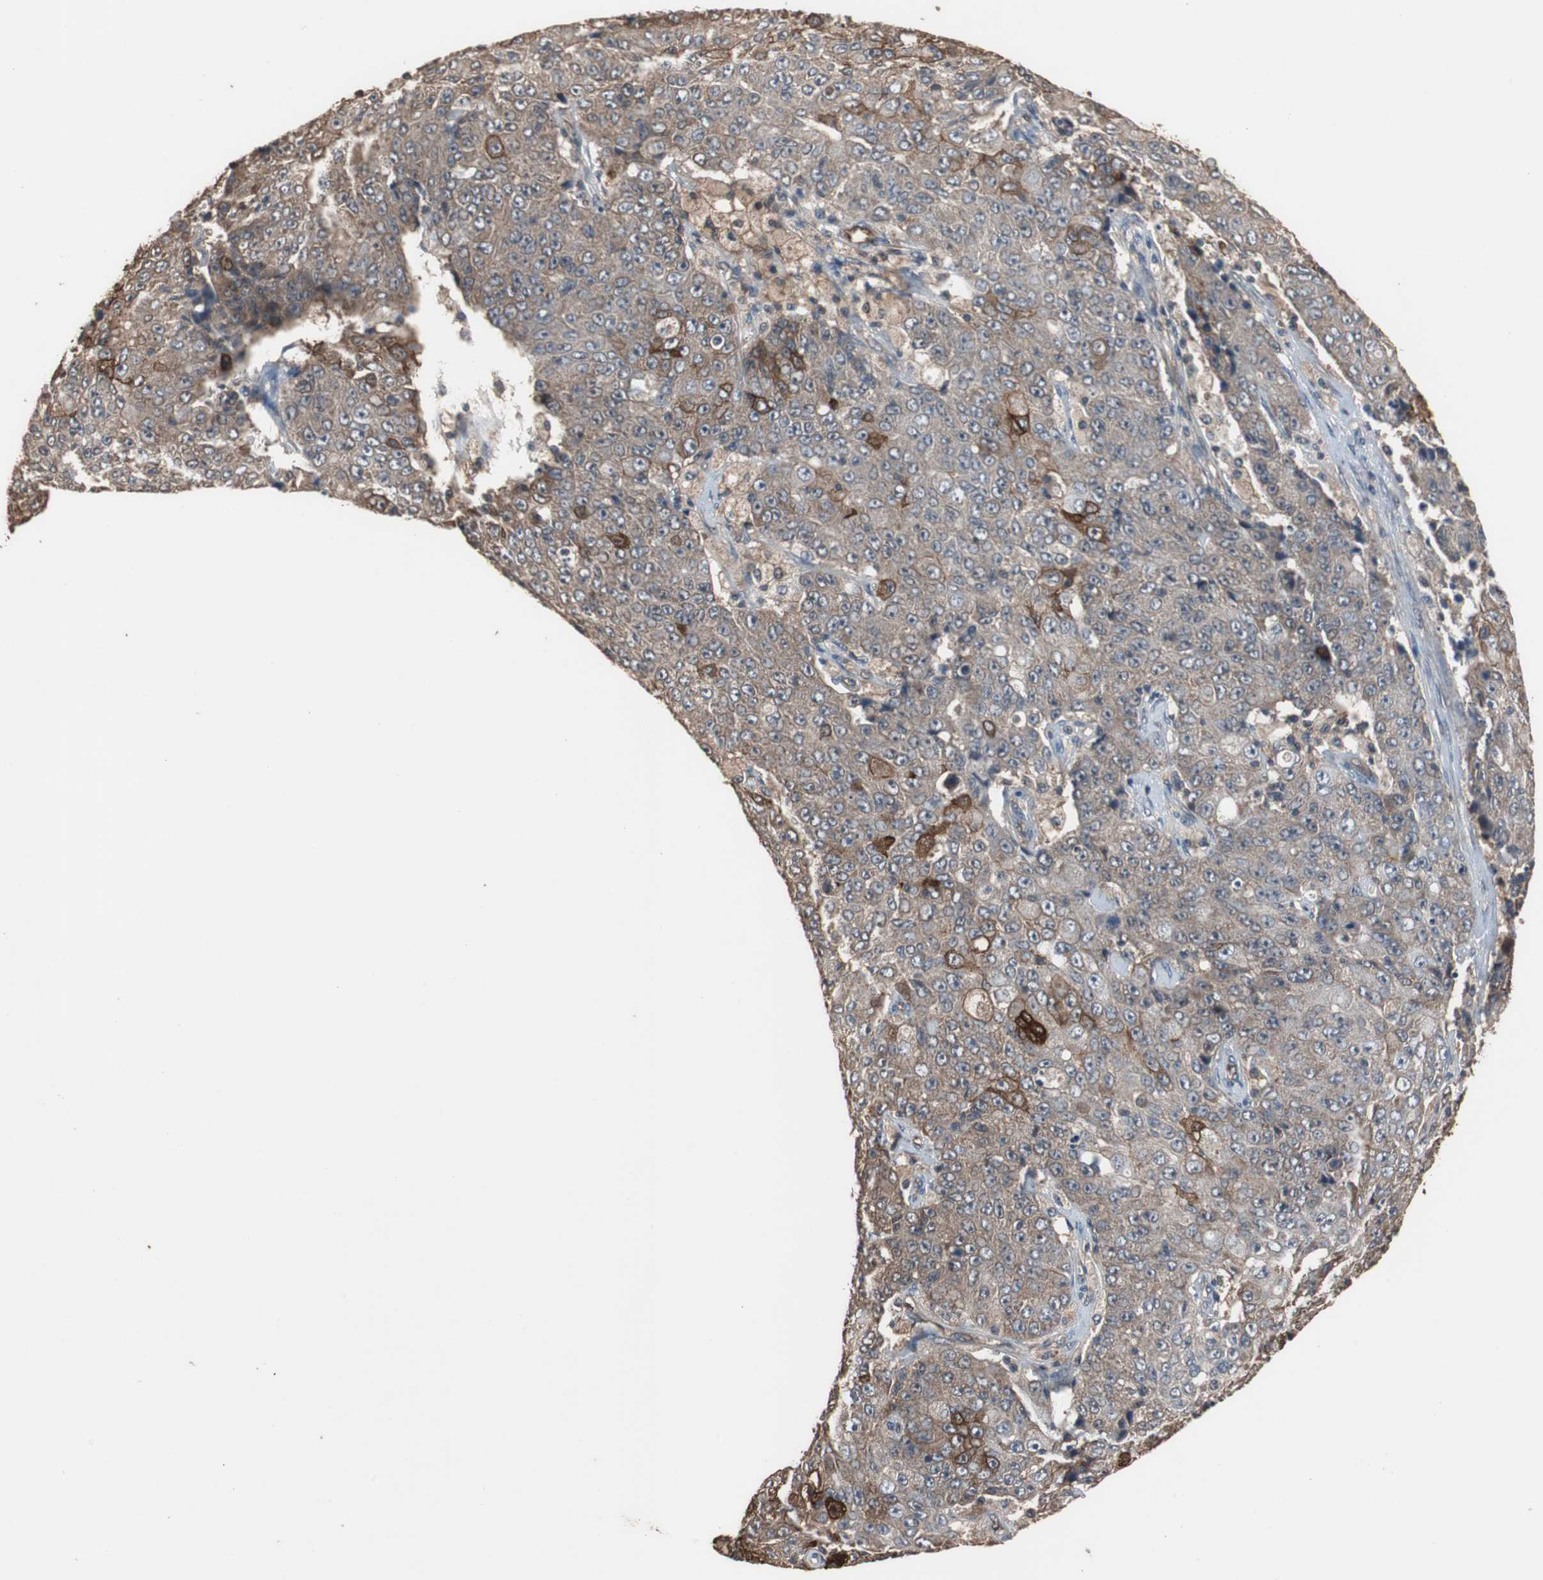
{"staining": {"intensity": "moderate", "quantity": ">75%", "location": "cytoplasmic/membranous,nuclear"}, "tissue": "ovarian cancer", "cell_type": "Tumor cells", "image_type": "cancer", "snomed": [{"axis": "morphology", "description": "Carcinoma, endometroid"}, {"axis": "topography", "description": "Ovary"}], "caption": "DAB immunohistochemical staining of human ovarian cancer reveals moderate cytoplasmic/membranous and nuclear protein staining in about >75% of tumor cells. (brown staining indicates protein expression, while blue staining denotes nuclei).", "gene": "NDRG1", "patient": {"sex": "female", "age": 42}}